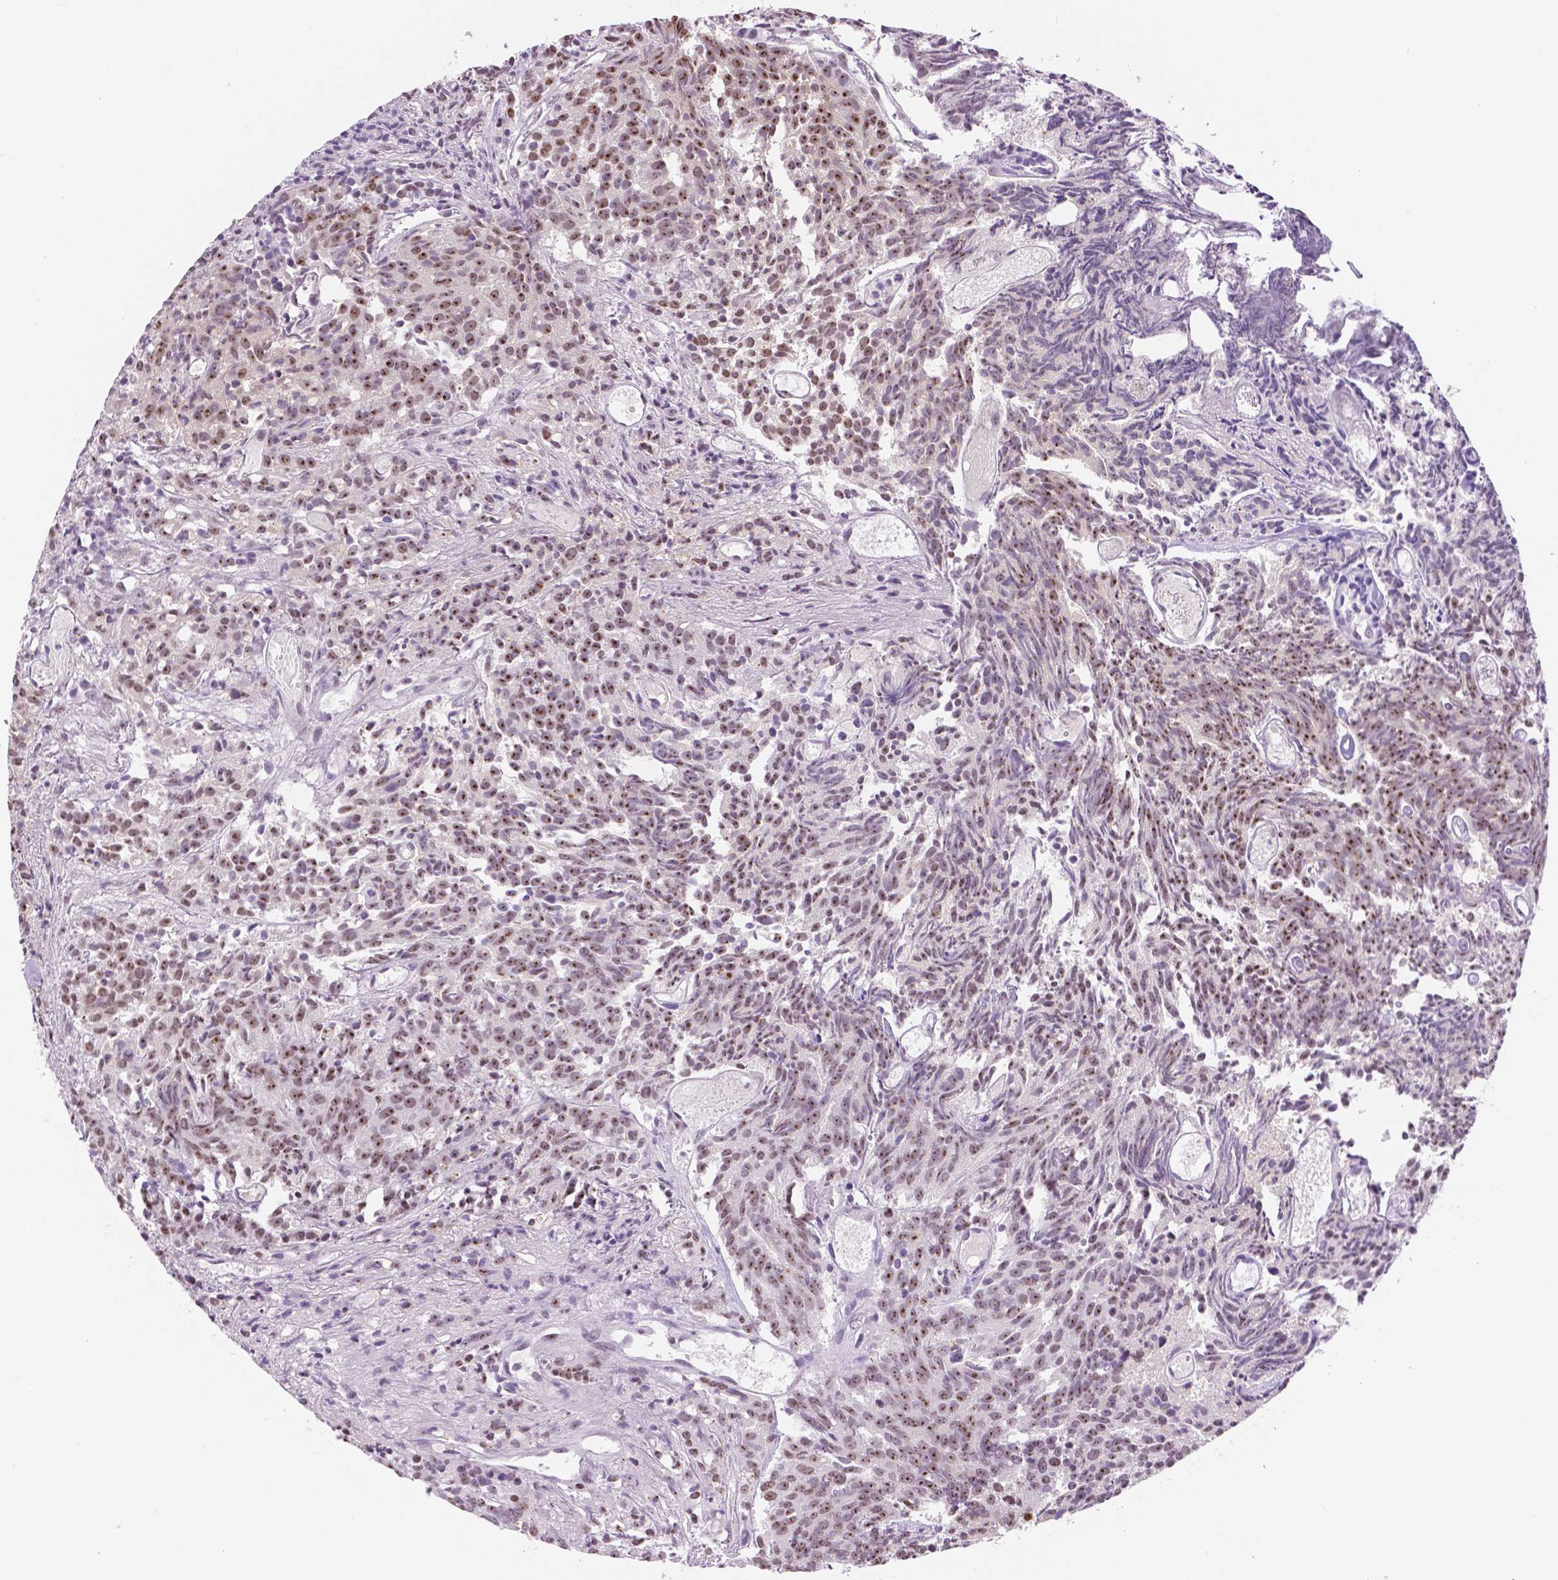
{"staining": {"intensity": "moderate", "quantity": ">75%", "location": "nuclear"}, "tissue": "prostate cancer", "cell_type": "Tumor cells", "image_type": "cancer", "snomed": [{"axis": "morphology", "description": "Adenocarcinoma, High grade"}, {"axis": "topography", "description": "Prostate"}], "caption": "The histopathology image demonstrates a brown stain indicating the presence of a protein in the nuclear of tumor cells in prostate adenocarcinoma (high-grade). Using DAB (brown) and hematoxylin (blue) stains, captured at high magnification using brightfield microscopy.", "gene": "NHP2", "patient": {"sex": "male", "age": 58}}